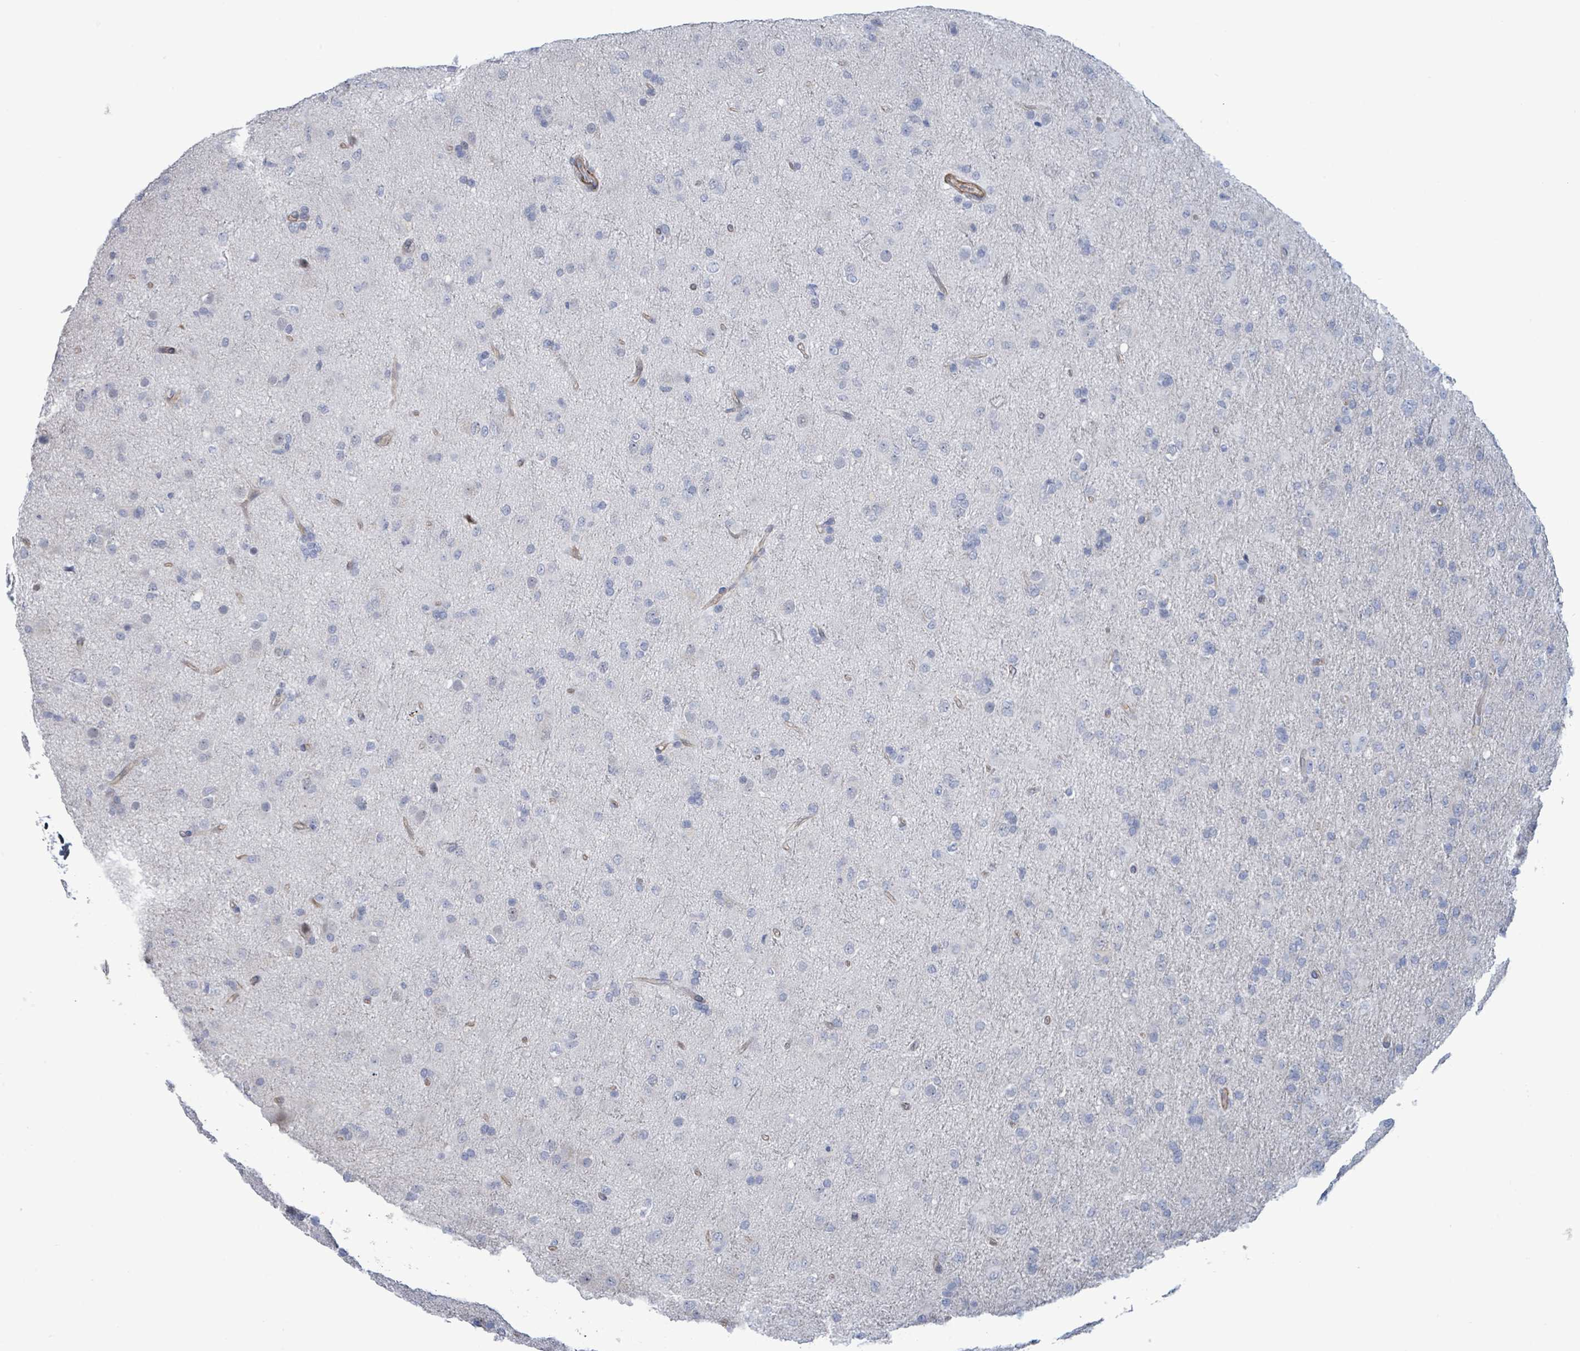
{"staining": {"intensity": "negative", "quantity": "none", "location": "none"}, "tissue": "glioma", "cell_type": "Tumor cells", "image_type": "cancer", "snomed": [{"axis": "morphology", "description": "Glioma, malignant, Low grade"}, {"axis": "topography", "description": "Brain"}], "caption": "Low-grade glioma (malignant) was stained to show a protein in brown. There is no significant expression in tumor cells.", "gene": "DMRTC1B", "patient": {"sex": "male", "age": 65}}